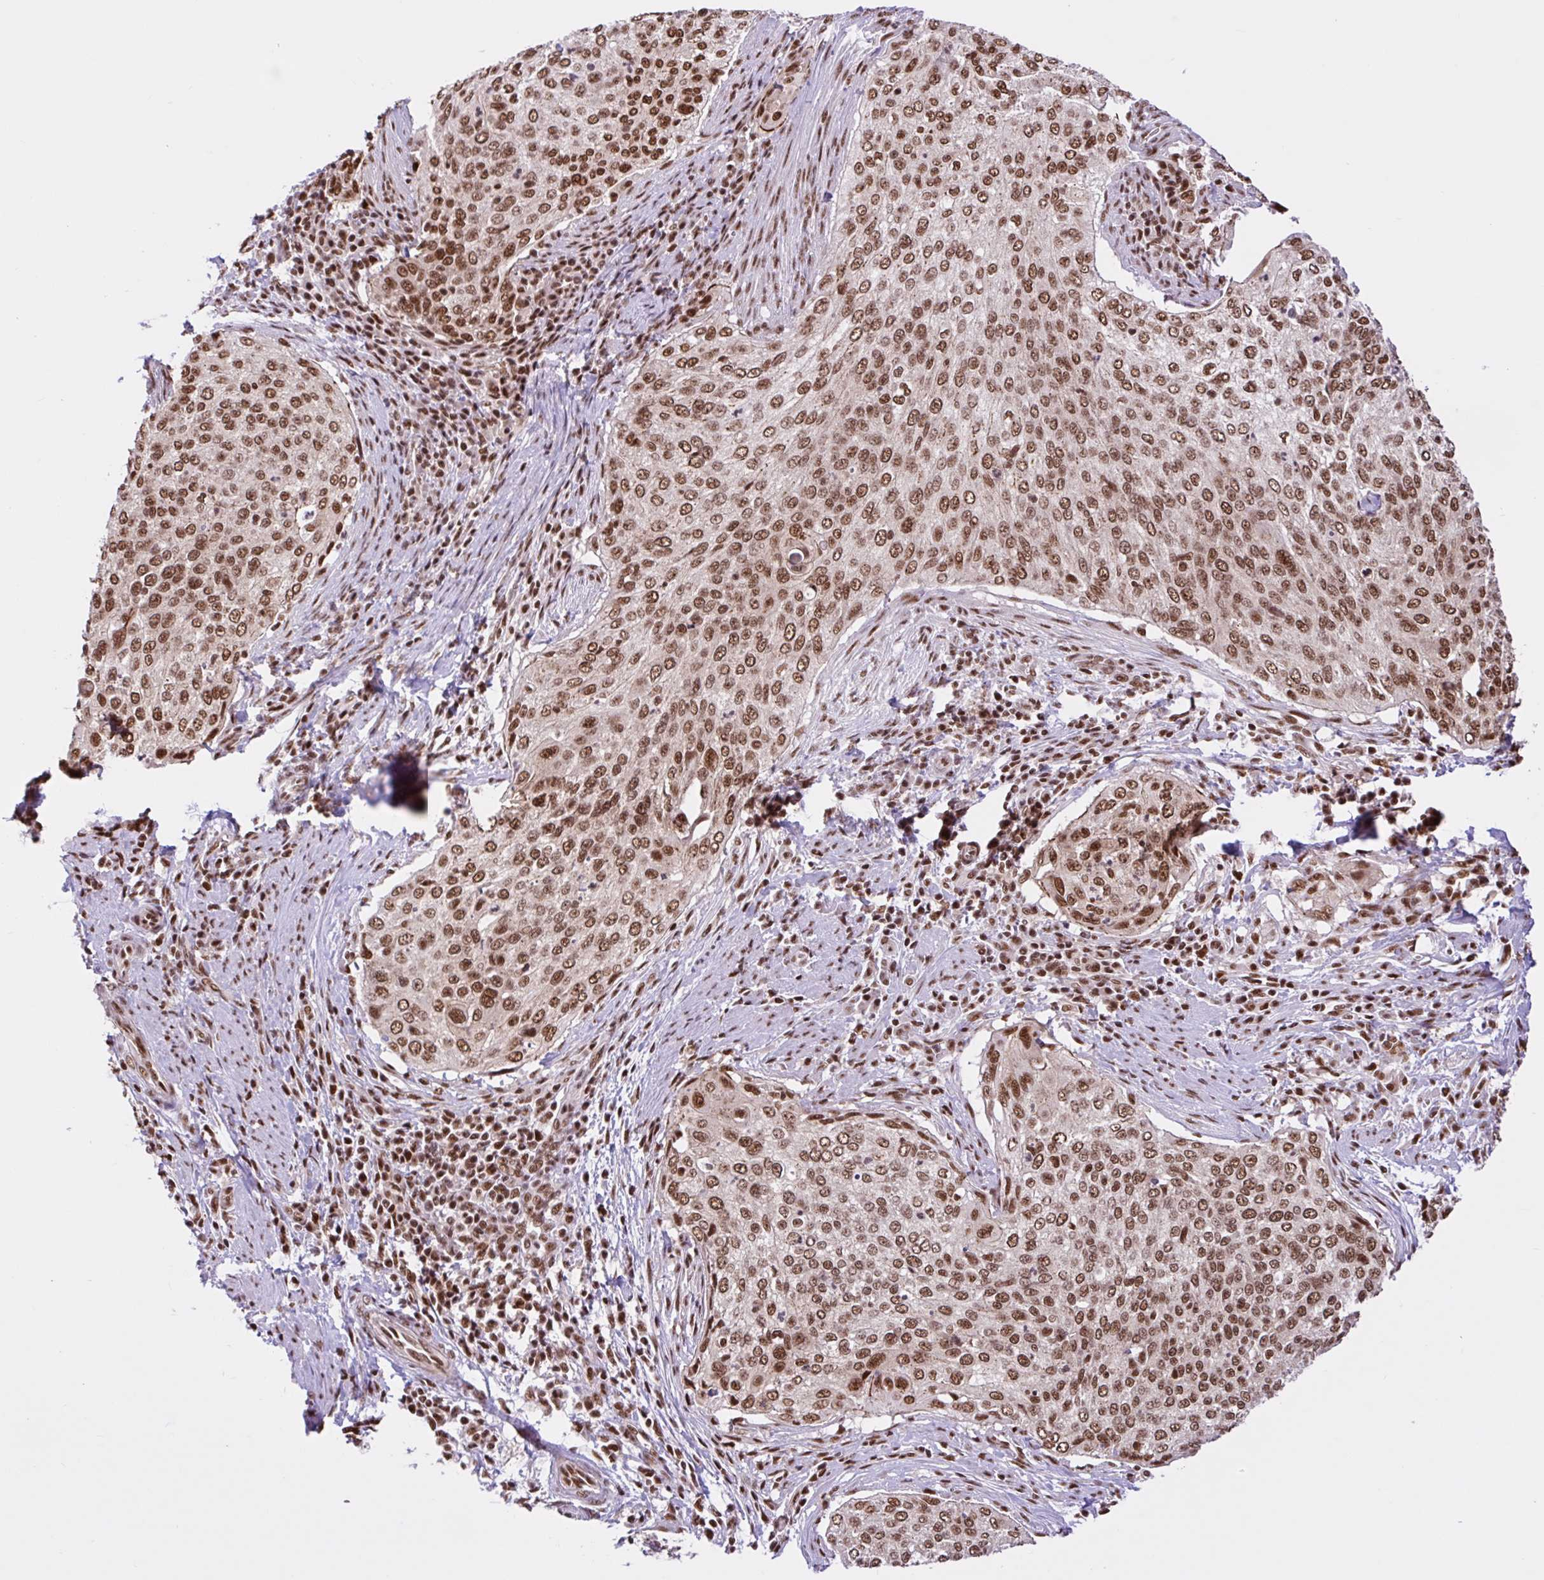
{"staining": {"intensity": "moderate", "quantity": ">75%", "location": "nuclear"}, "tissue": "cervical cancer", "cell_type": "Tumor cells", "image_type": "cancer", "snomed": [{"axis": "morphology", "description": "Squamous cell carcinoma, NOS"}, {"axis": "topography", "description": "Cervix"}], "caption": "Immunohistochemical staining of human squamous cell carcinoma (cervical) displays medium levels of moderate nuclear staining in about >75% of tumor cells. Using DAB (brown) and hematoxylin (blue) stains, captured at high magnification using brightfield microscopy.", "gene": "CCDC12", "patient": {"sex": "female", "age": 38}}